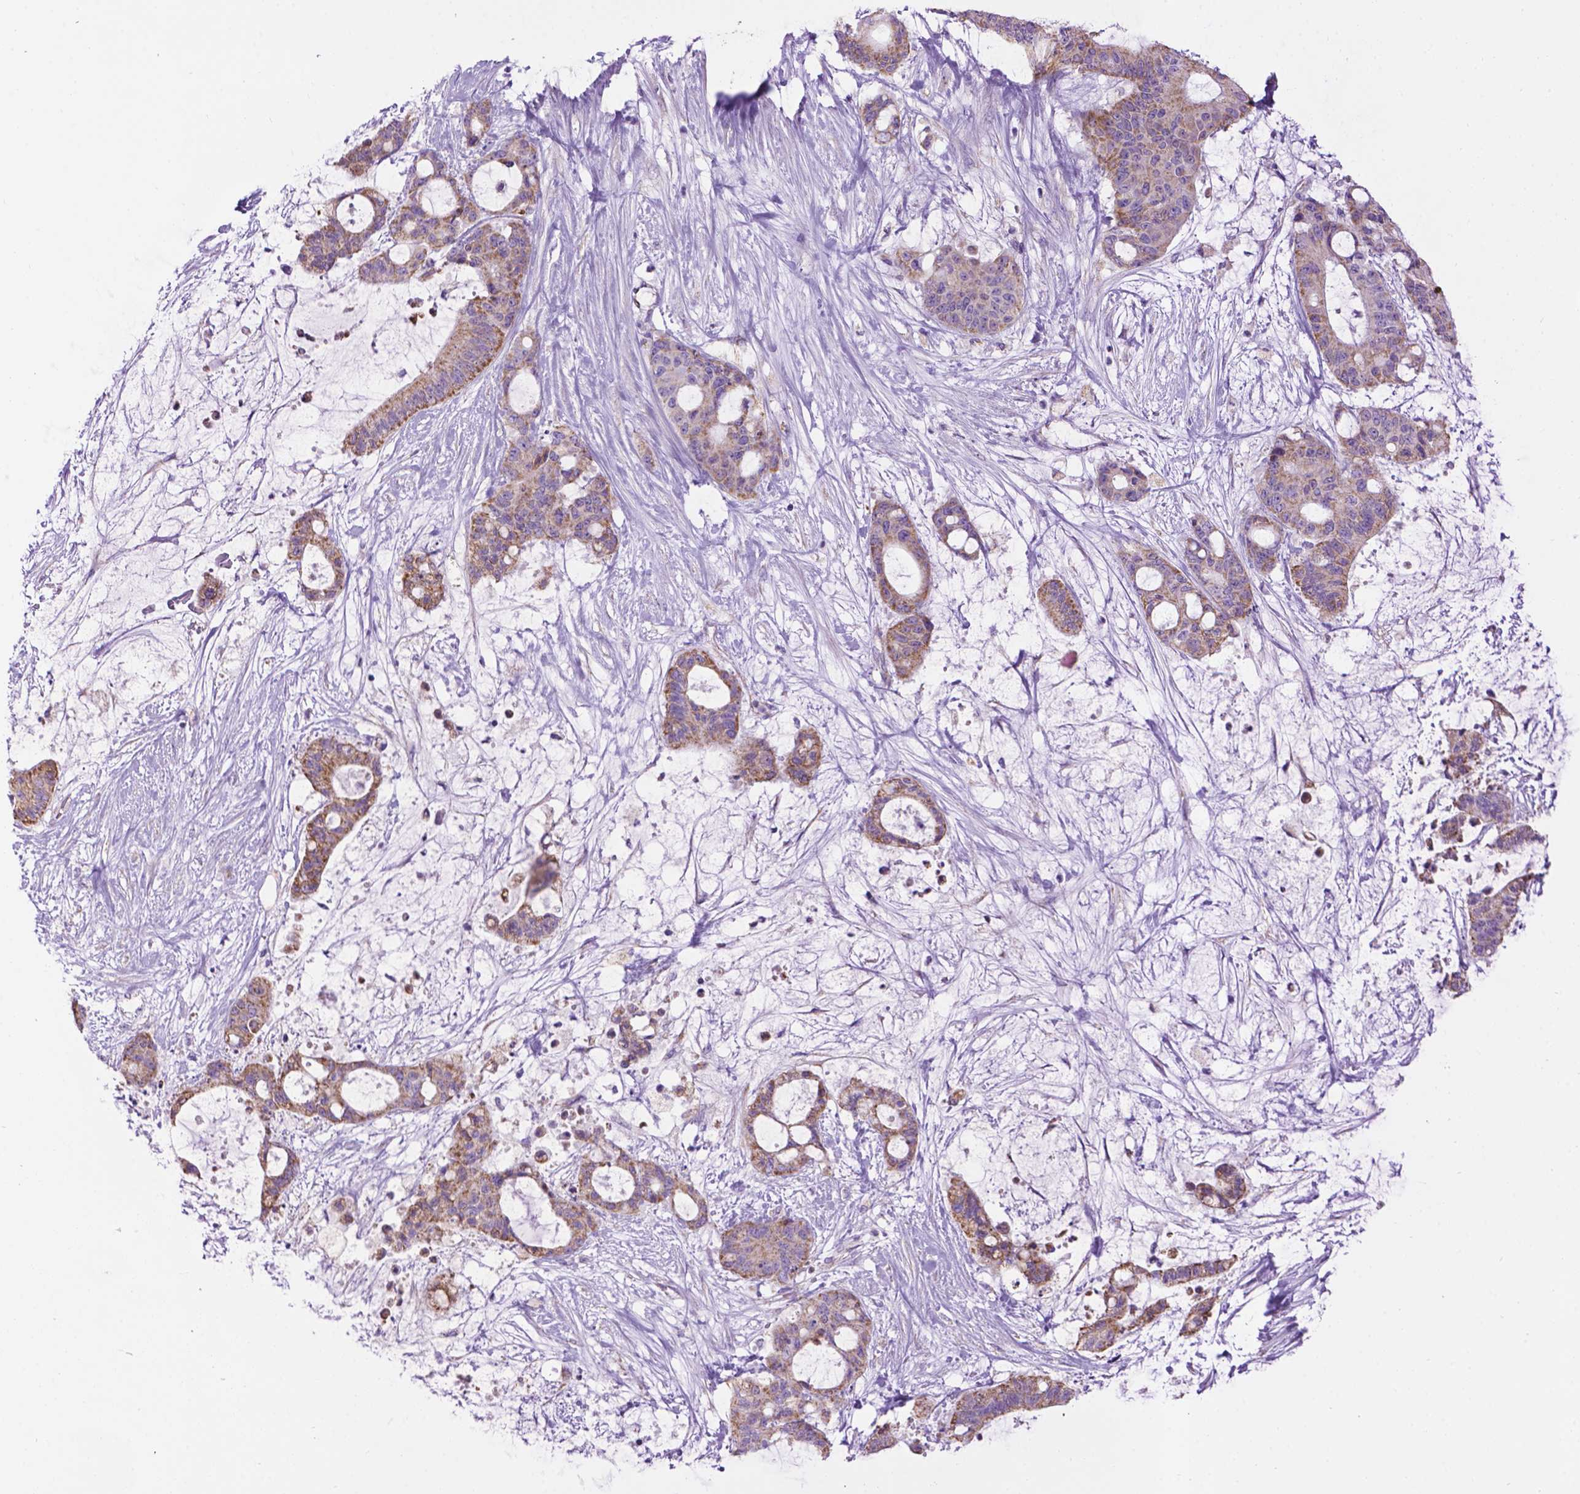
{"staining": {"intensity": "moderate", "quantity": "25%-75%", "location": "cytoplasmic/membranous"}, "tissue": "liver cancer", "cell_type": "Tumor cells", "image_type": "cancer", "snomed": [{"axis": "morphology", "description": "Normal tissue, NOS"}, {"axis": "morphology", "description": "Cholangiocarcinoma"}, {"axis": "topography", "description": "Liver"}, {"axis": "topography", "description": "Peripheral nerve tissue"}], "caption": "DAB immunohistochemical staining of human liver cancer (cholangiocarcinoma) displays moderate cytoplasmic/membranous protein staining in about 25%-75% of tumor cells. (Brightfield microscopy of DAB IHC at high magnification).", "gene": "PYCR3", "patient": {"sex": "female", "age": 73}}